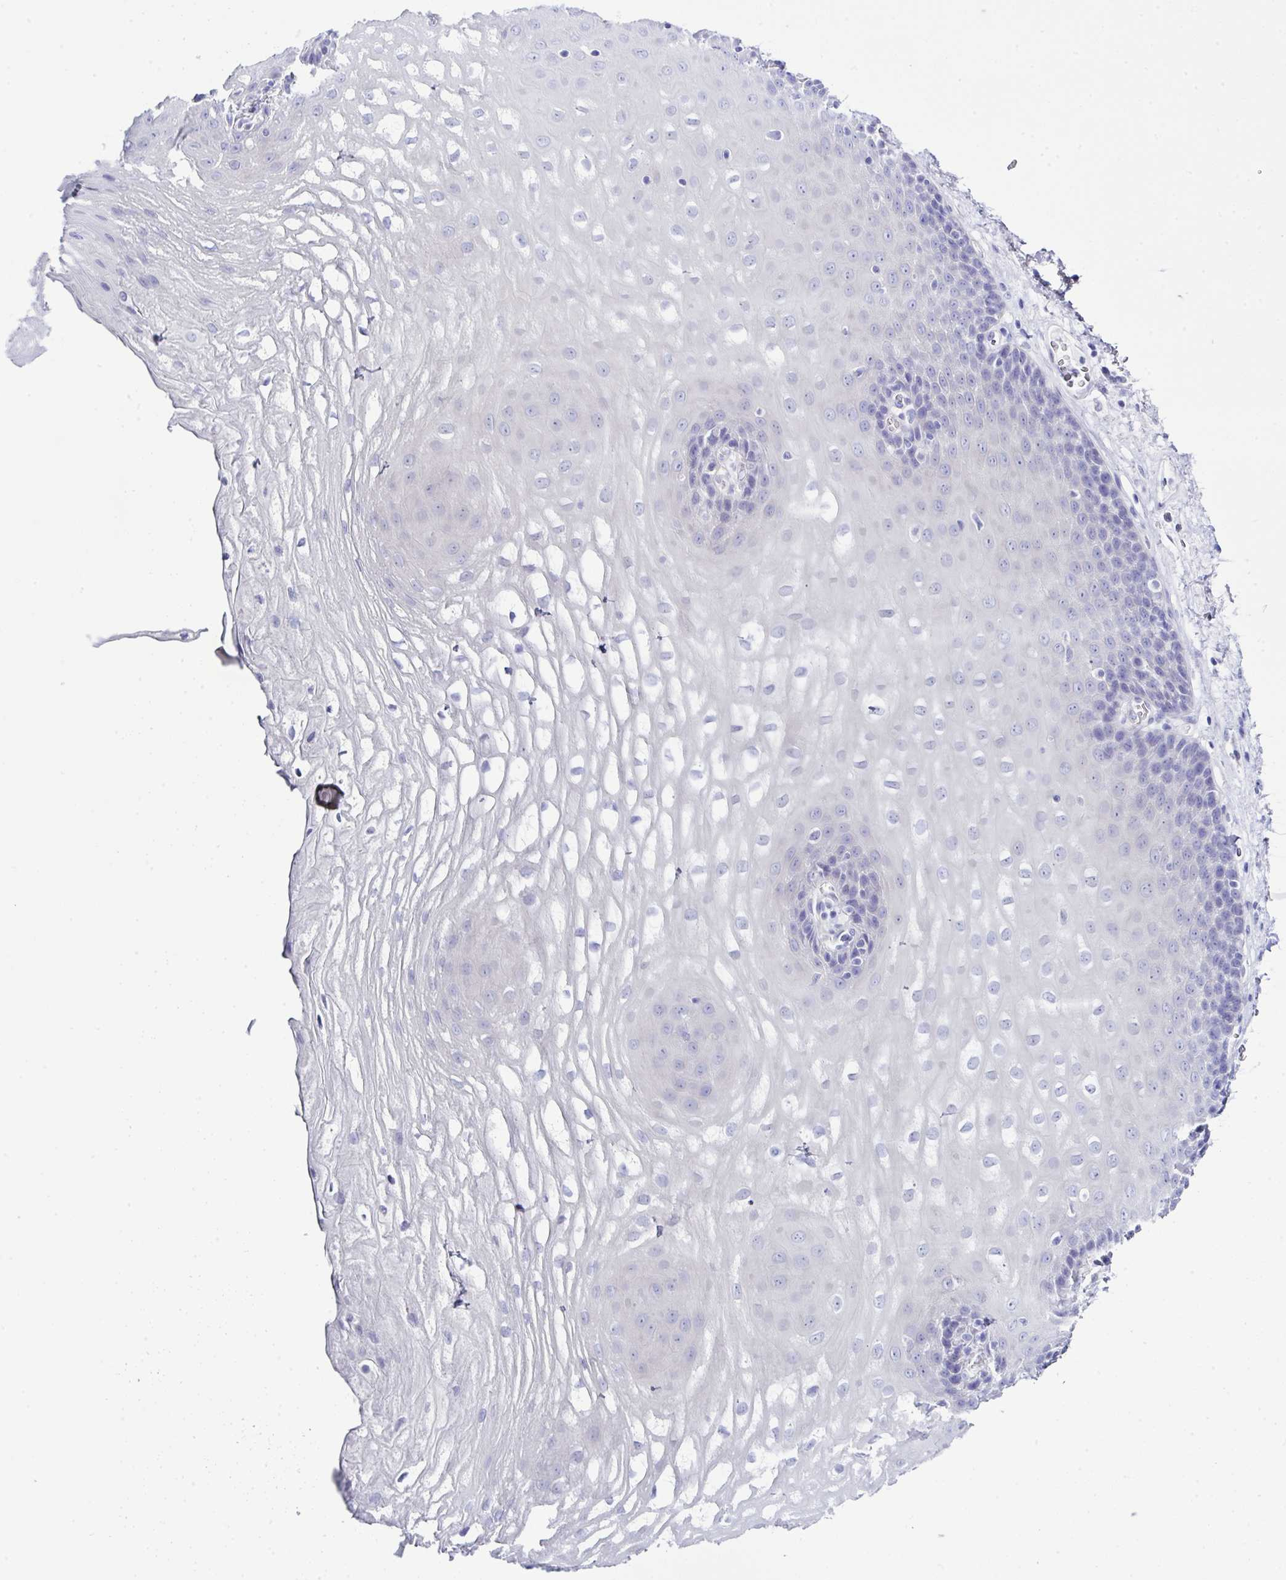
{"staining": {"intensity": "negative", "quantity": "none", "location": "none"}, "tissue": "esophagus", "cell_type": "Squamous epithelial cells", "image_type": "normal", "snomed": [{"axis": "morphology", "description": "Normal tissue, NOS"}, {"axis": "topography", "description": "Esophagus"}], "caption": "IHC histopathology image of normal esophagus: human esophagus stained with DAB reveals no significant protein staining in squamous epithelial cells. (Immunohistochemistry (ihc), brightfield microscopy, high magnification).", "gene": "MED11", "patient": {"sex": "male", "age": 62}}